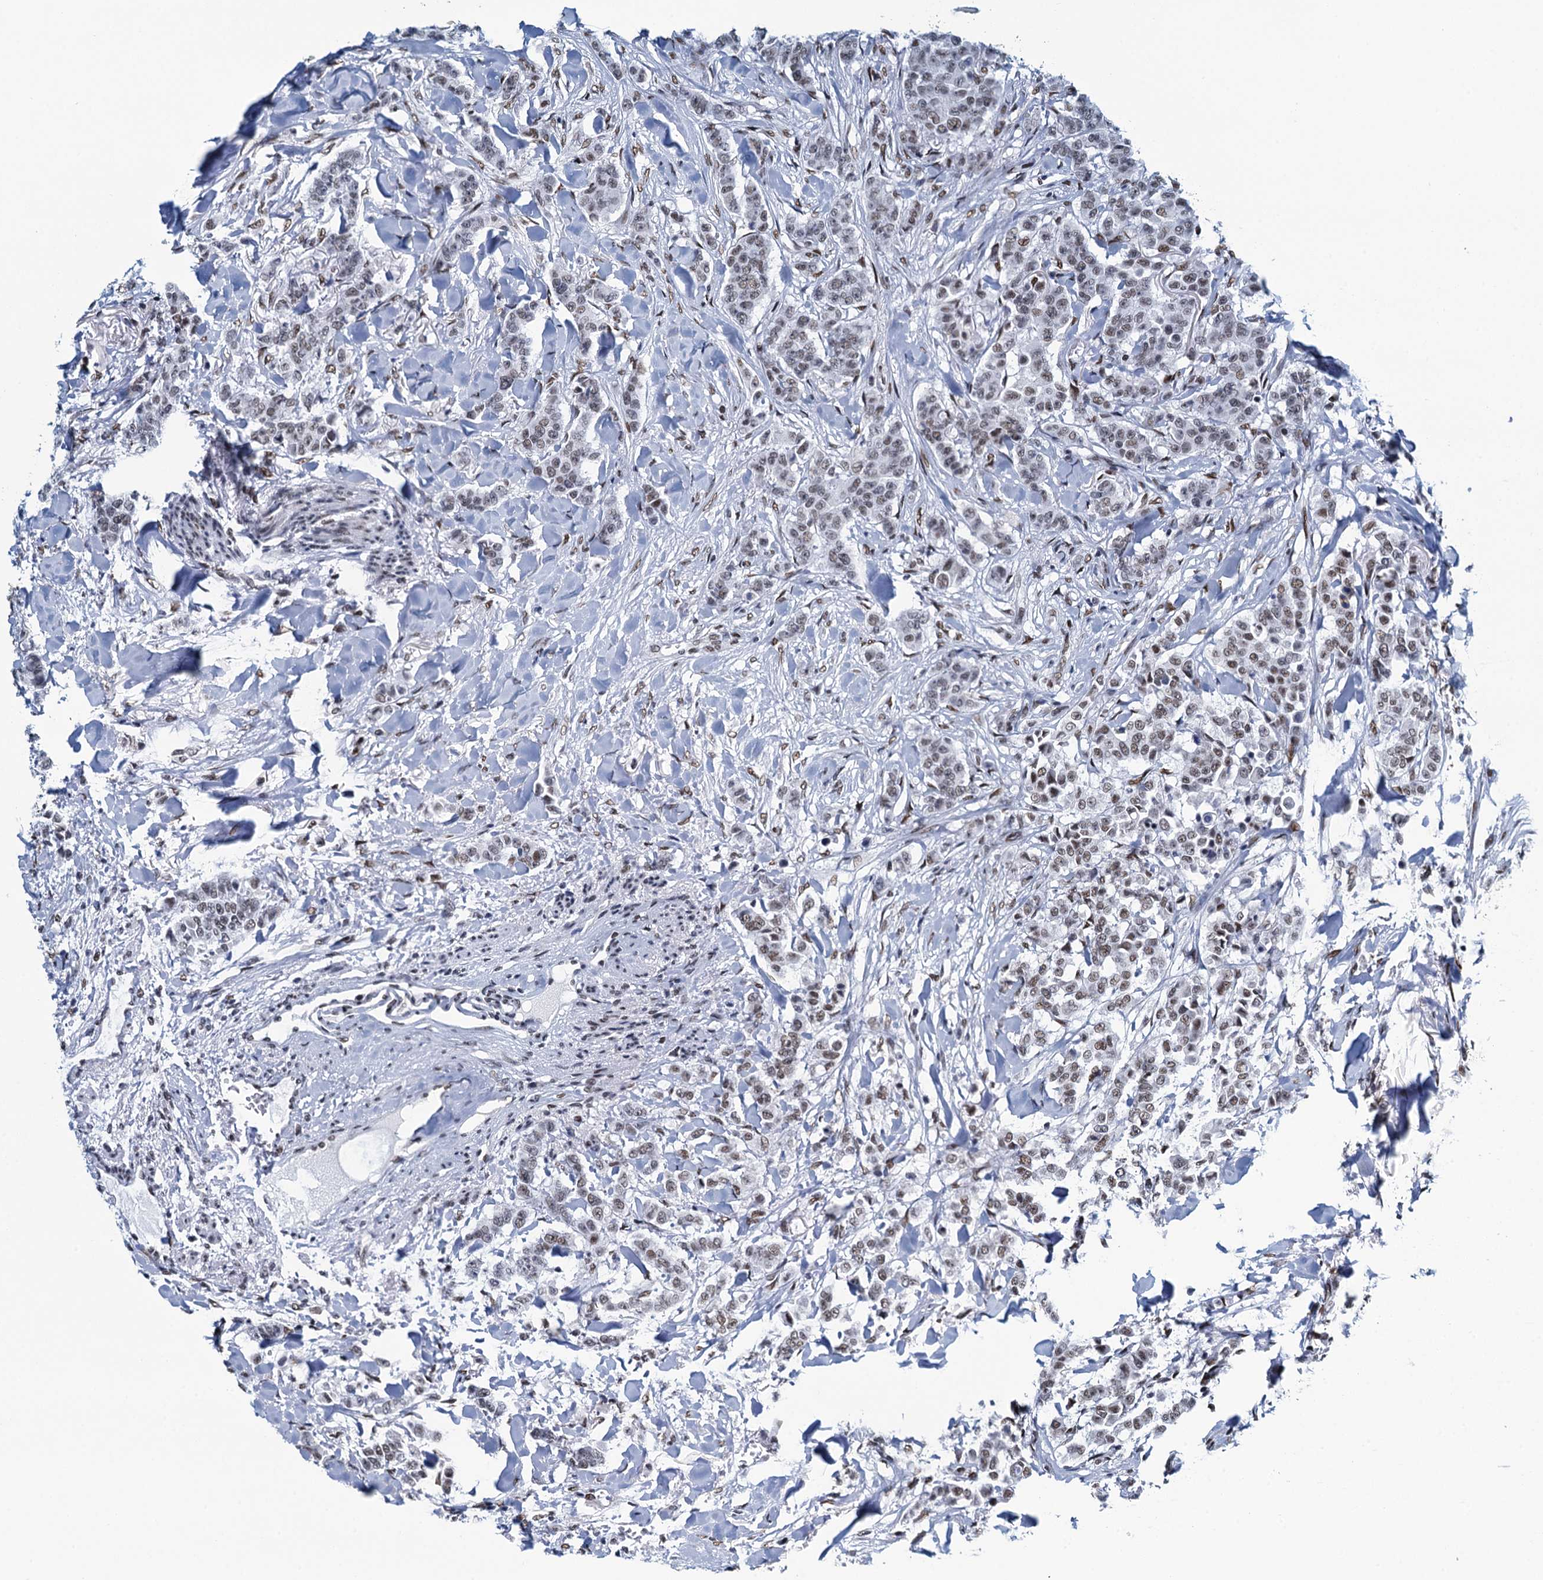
{"staining": {"intensity": "weak", "quantity": ">75%", "location": "nuclear"}, "tissue": "breast cancer", "cell_type": "Tumor cells", "image_type": "cancer", "snomed": [{"axis": "morphology", "description": "Duct carcinoma"}, {"axis": "topography", "description": "Breast"}], "caption": "Tumor cells display weak nuclear expression in approximately >75% of cells in infiltrating ductal carcinoma (breast). (DAB = brown stain, brightfield microscopy at high magnification).", "gene": "HNRNPUL2", "patient": {"sex": "female", "age": 40}}